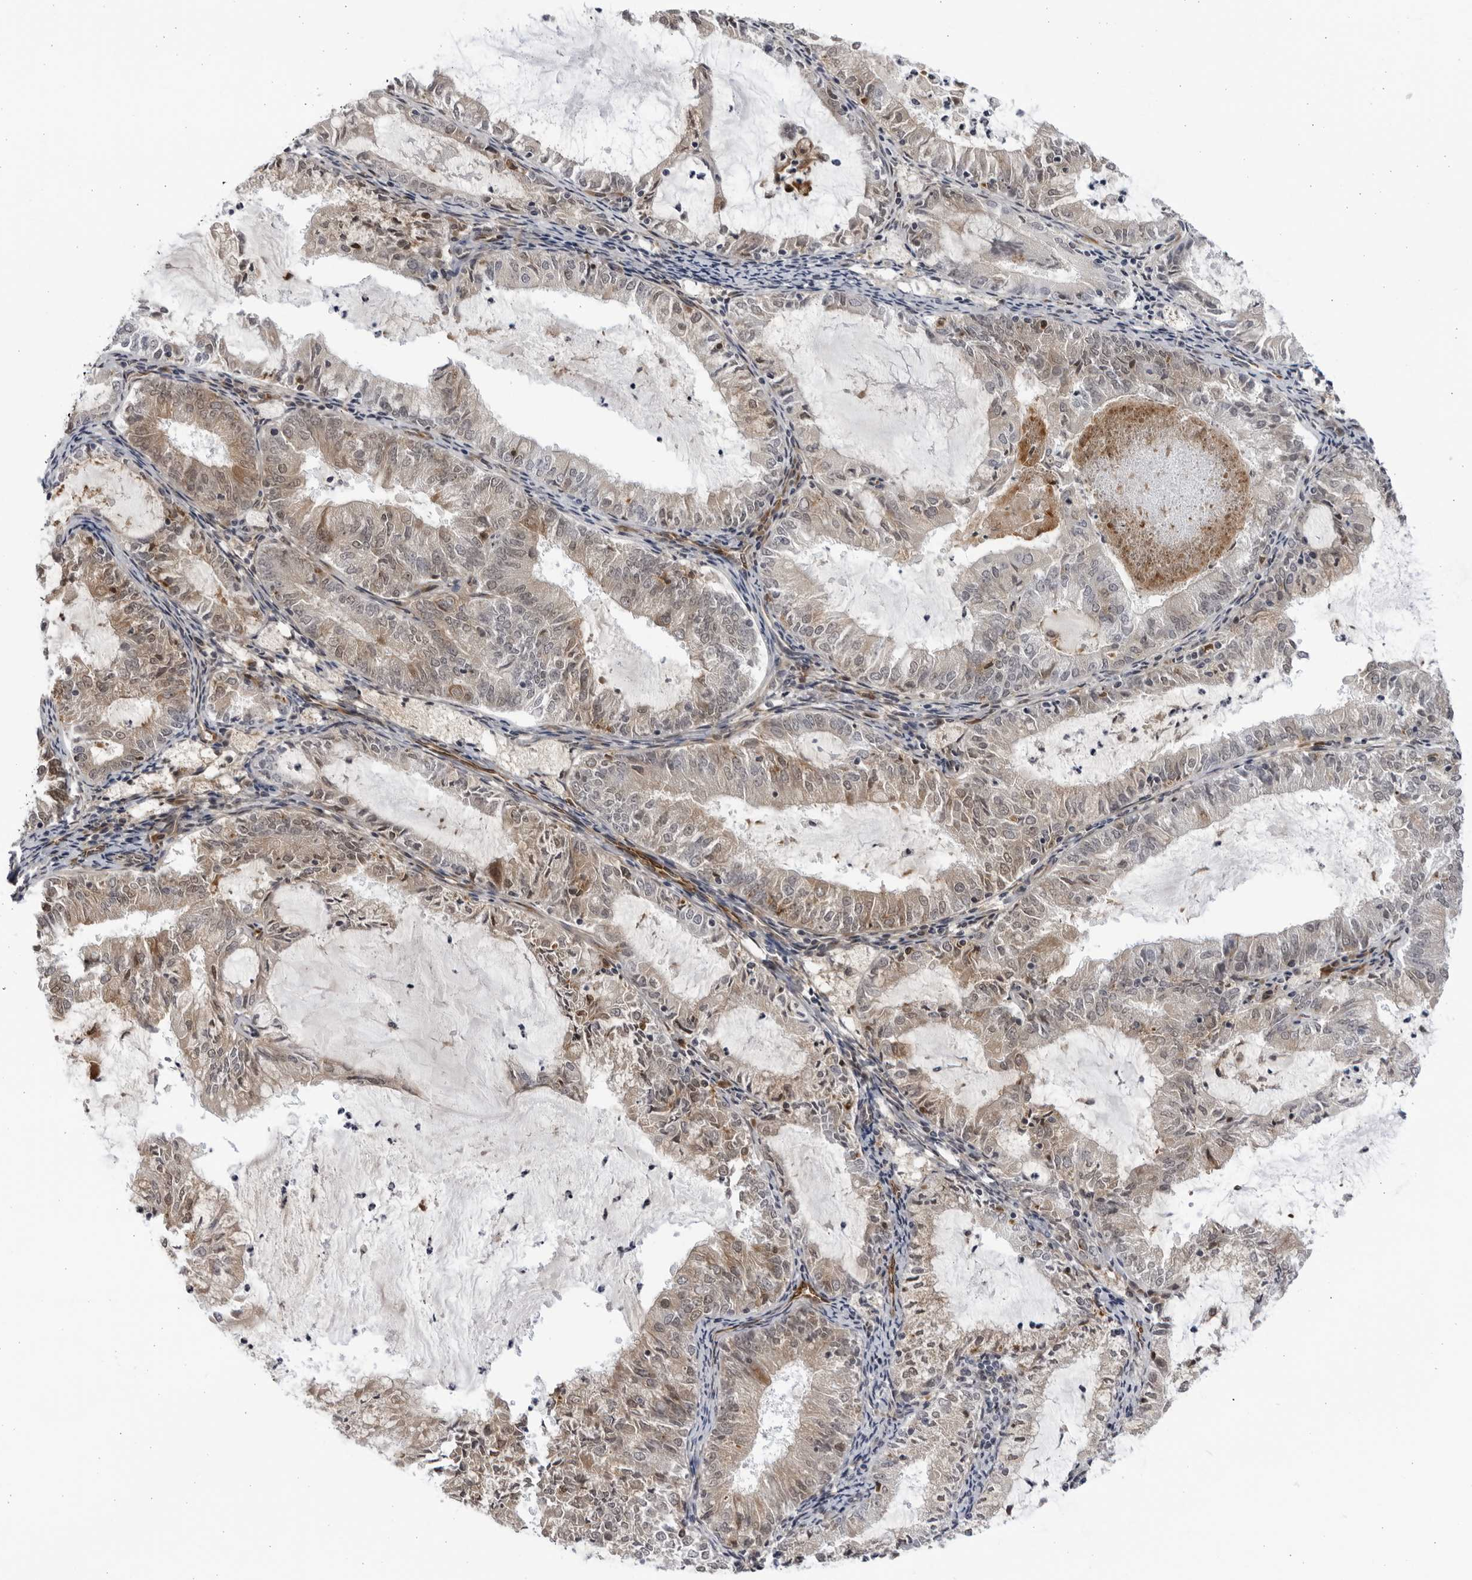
{"staining": {"intensity": "weak", "quantity": "25%-75%", "location": "cytoplasmic/membranous,nuclear"}, "tissue": "endometrial cancer", "cell_type": "Tumor cells", "image_type": "cancer", "snomed": [{"axis": "morphology", "description": "Adenocarcinoma, NOS"}, {"axis": "topography", "description": "Endometrium"}], "caption": "Approximately 25%-75% of tumor cells in human endometrial cancer (adenocarcinoma) exhibit weak cytoplasmic/membranous and nuclear protein expression as visualized by brown immunohistochemical staining.", "gene": "BMP2K", "patient": {"sex": "female", "age": 57}}